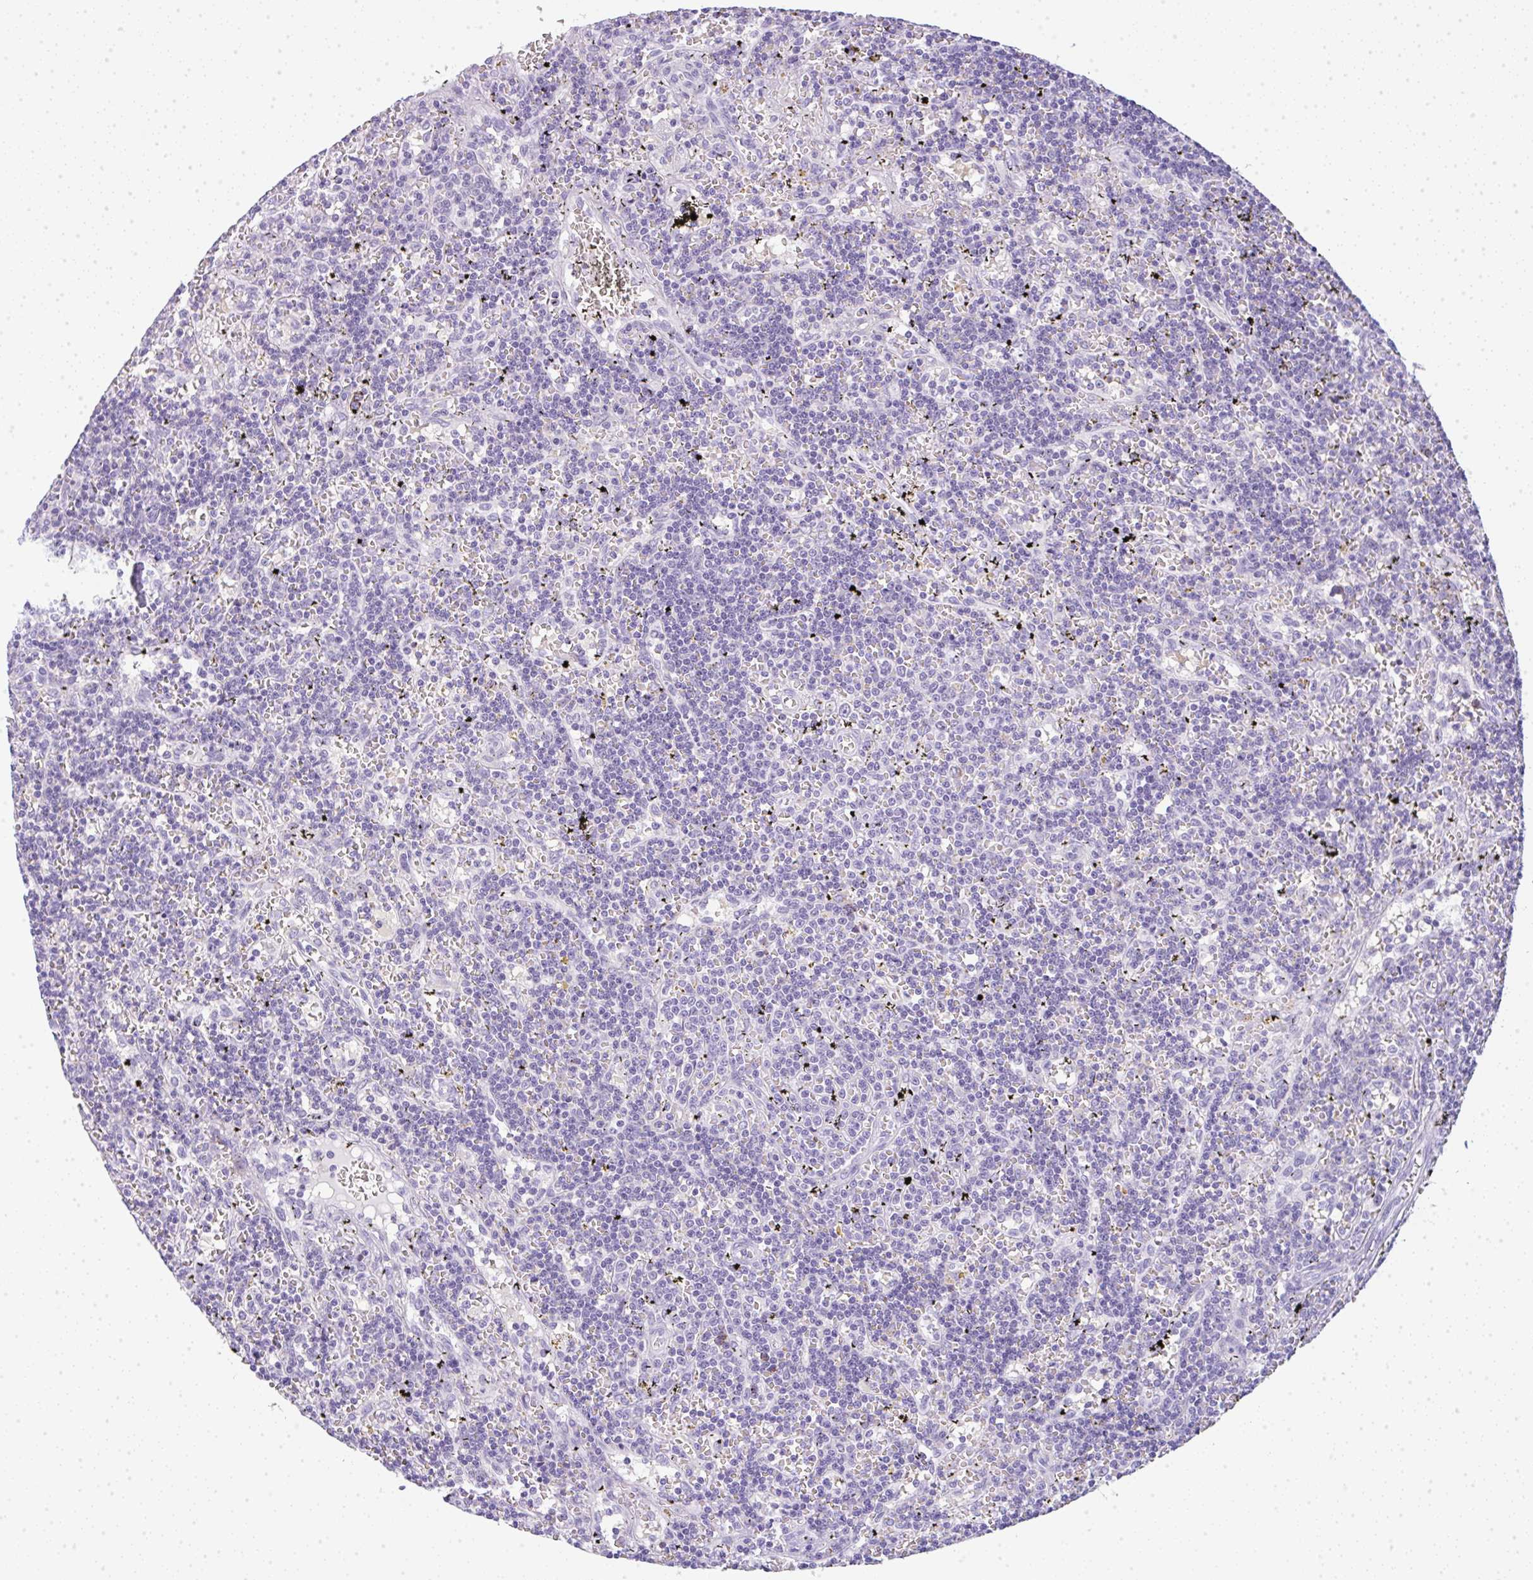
{"staining": {"intensity": "negative", "quantity": "none", "location": "none"}, "tissue": "lymphoma", "cell_type": "Tumor cells", "image_type": "cancer", "snomed": [{"axis": "morphology", "description": "Malignant lymphoma, non-Hodgkin's type, Low grade"}, {"axis": "topography", "description": "Spleen"}], "caption": "An immunohistochemistry photomicrograph of low-grade malignant lymphoma, non-Hodgkin's type is shown. There is no staining in tumor cells of low-grade malignant lymphoma, non-Hodgkin's type. The staining is performed using DAB brown chromogen with nuclei counter-stained in using hematoxylin.", "gene": "LPAR4", "patient": {"sex": "male", "age": 60}}